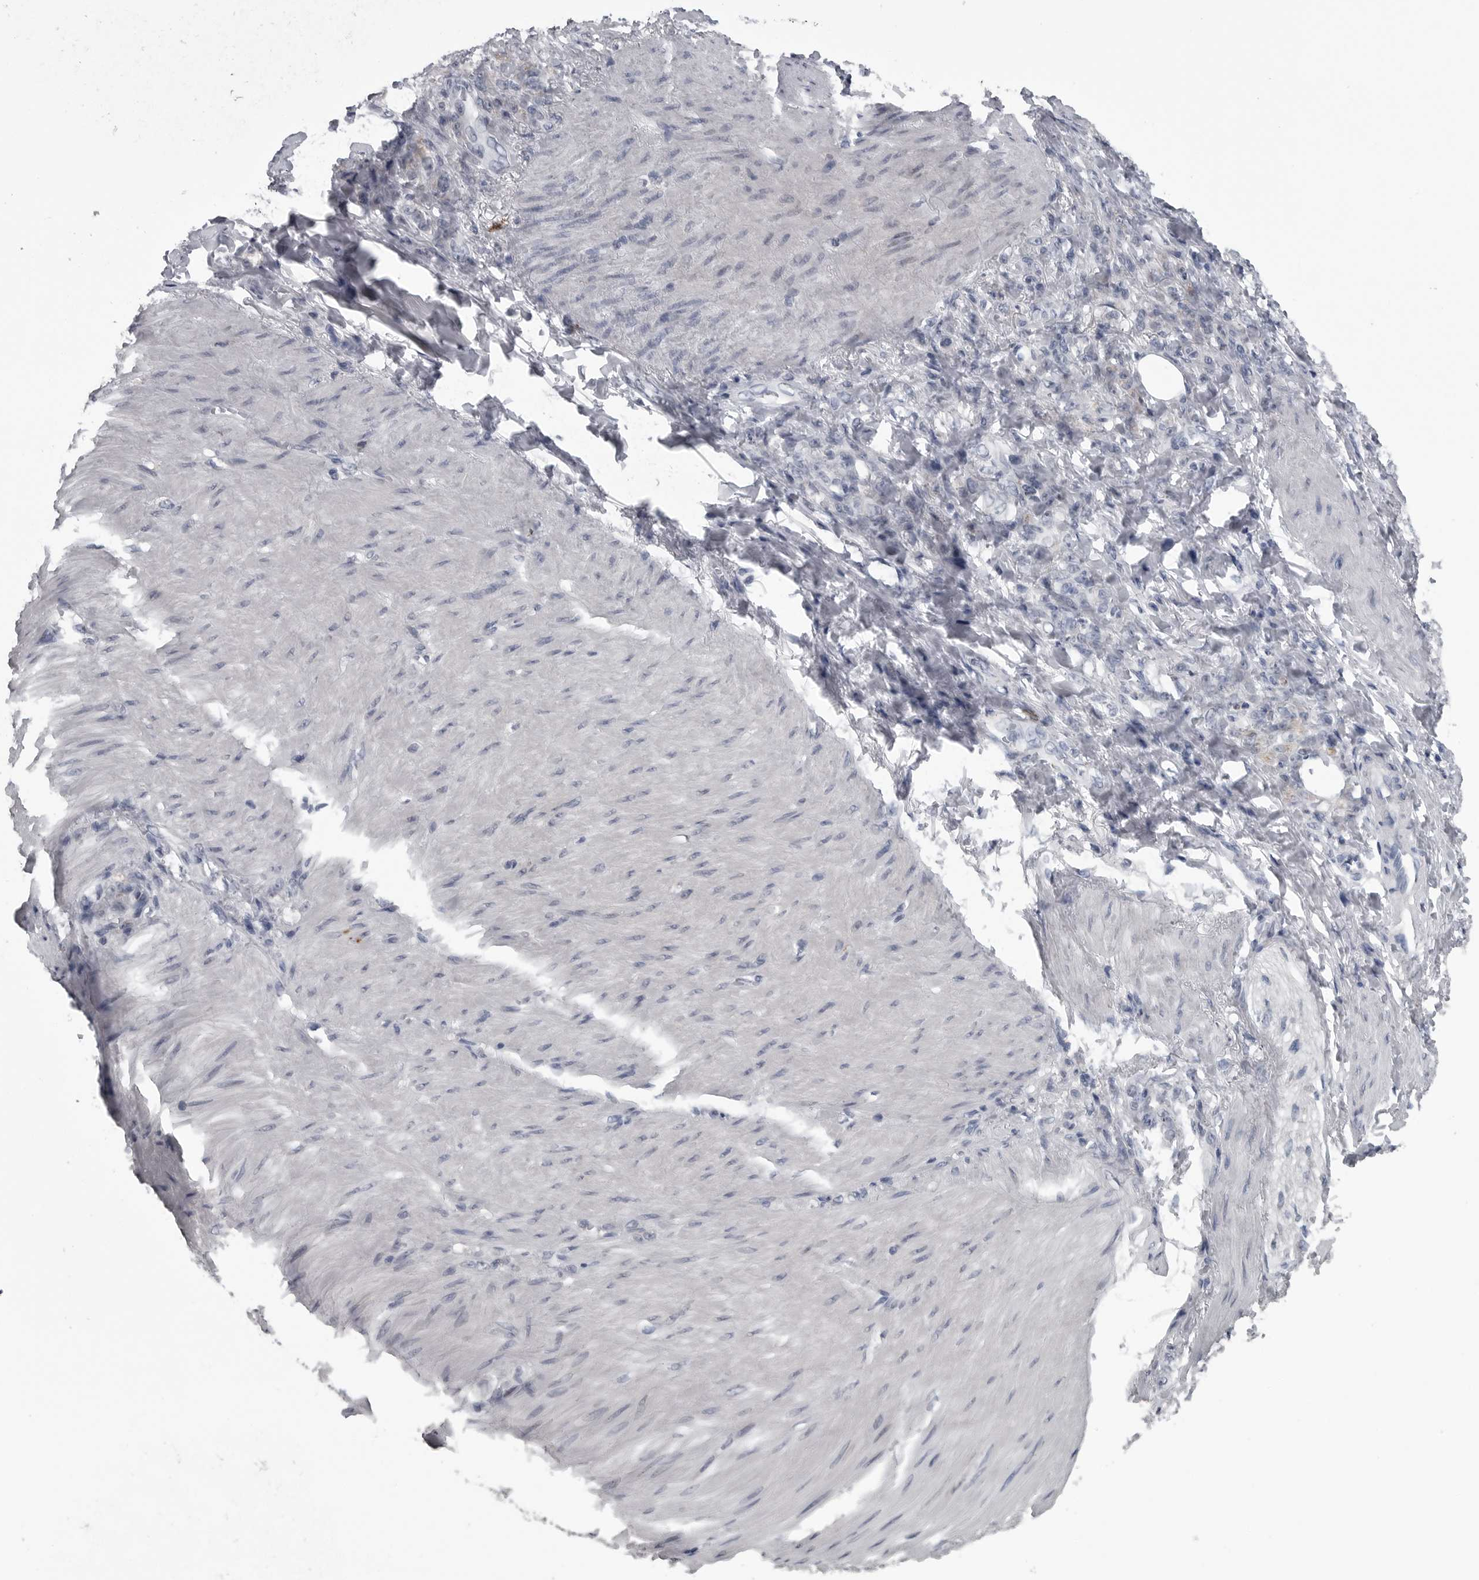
{"staining": {"intensity": "negative", "quantity": "none", "location": "none"}, "tissue": "stomach cancer", "cell_type": "Tumor cells", "image_type": "cancer", "snomed": [{"axis": "morphology", "description": "Normal tissue, NOS"}, {"axis": "morphology", "description": "Adenocarcinoma, NOS"}, {"axis": "topography", "description": "Stomach"}], "caption": "High magnification brightfield microscopy of stomach cancer (adenocarcinoma) stained with DAB (3,3'-diaminobenzidine) (brown) and counterstained with hematoxylin (blue): tumor cells show no significant expression.", "gene": "LYSMD1", "patient": {"sex": "male", "age": 82}}